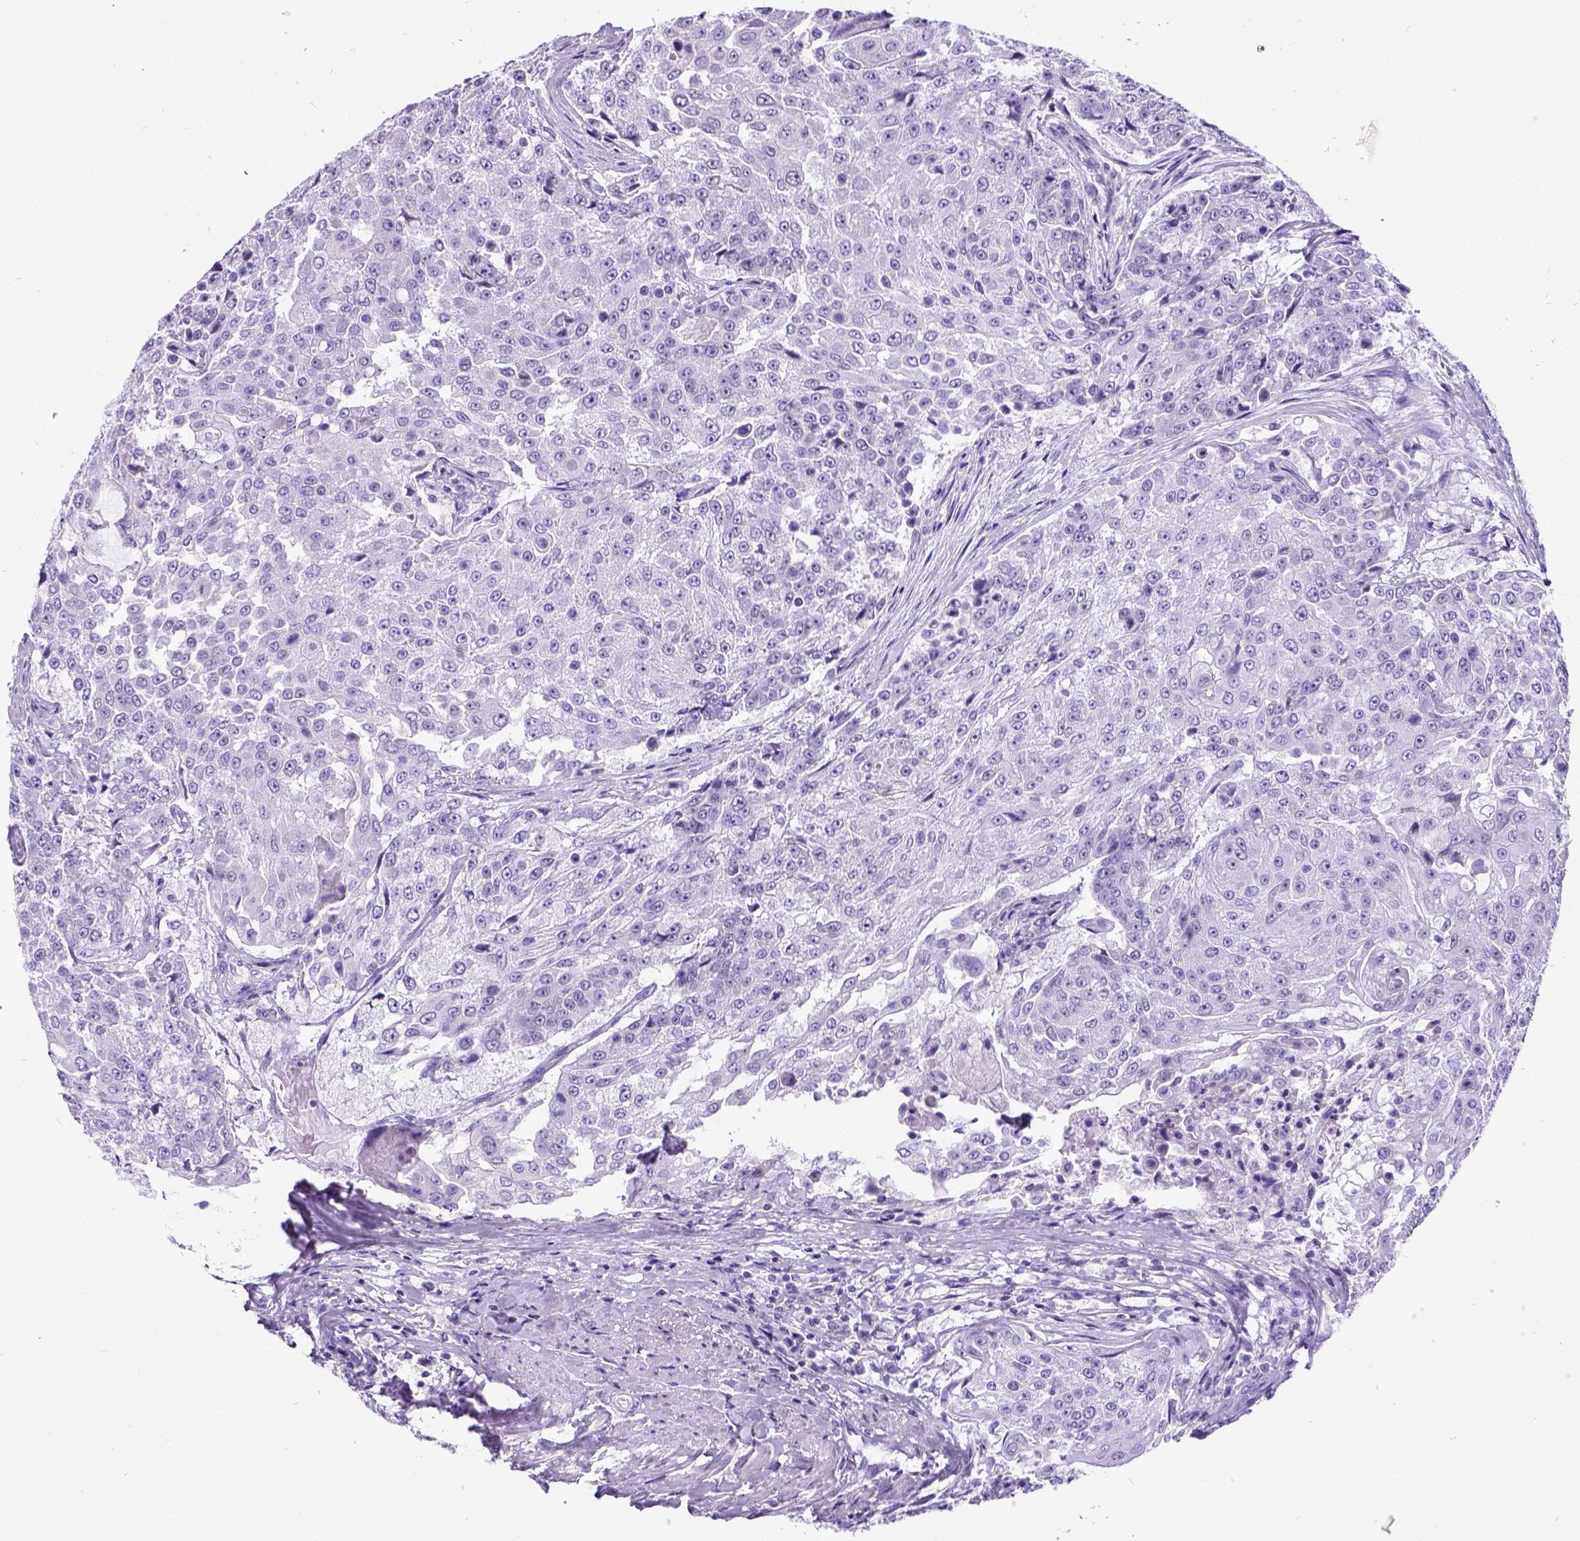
{"staining": {"intensity": "negative", "quantity": "none", "location": "none"}, "tissue": "urothelial cancer", "cell_type": "Tumor cells", "image_type": "cancer", "snomed": [{"axis": "morphology", "description": "Urothelial carcinoma, High grade"}, {"axis": "topography", "description": "Urinary bladder"}], "caption": "Immunohistochemistry (IHC) of human urothelial cancer demonstrates no staining in tumor cells.", "gene": "SATB2", "patient": {"sex": "female", "age": 63}}